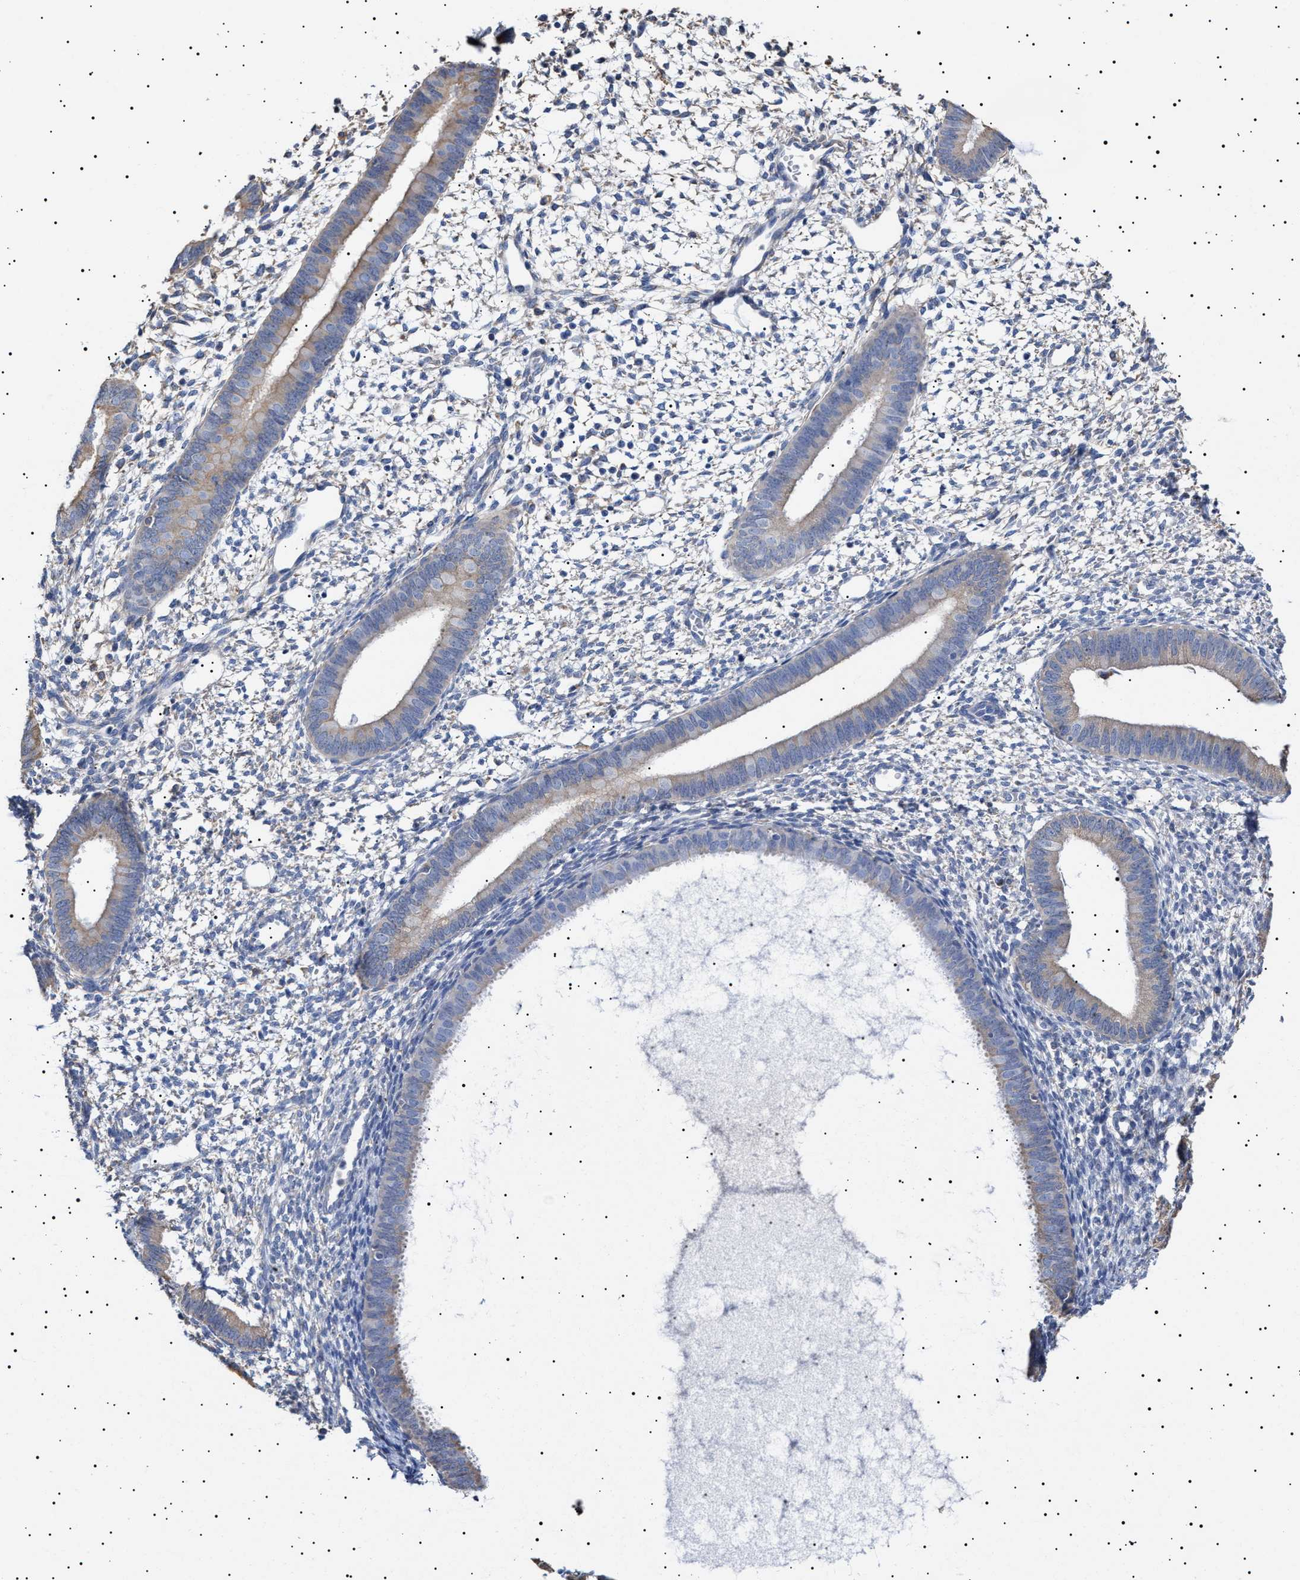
{"staining": {"intensity": "negative", "quantity": "none", "location": "none"}, "tissue": "endometrium", "cell_type": "Cells in endometrial stroma", "image_type": "normal", "snomed": [{"axis": "morphology", "description": "Normal tissue, NOS"}, {"axis": "topography", "description": "Endometrium"}], "caption": "A histopathology image of human endometrium is negative for staining in cells in endometrial stroma. (Stains: DAB (3,3'-diaminobenzidine) IHC with hematoxylin counter stain, Microscopy: brightfield microscopy at high magnification).", "gene": "ERCC6L2", "patient": {"sex": "female", "age": 46}}